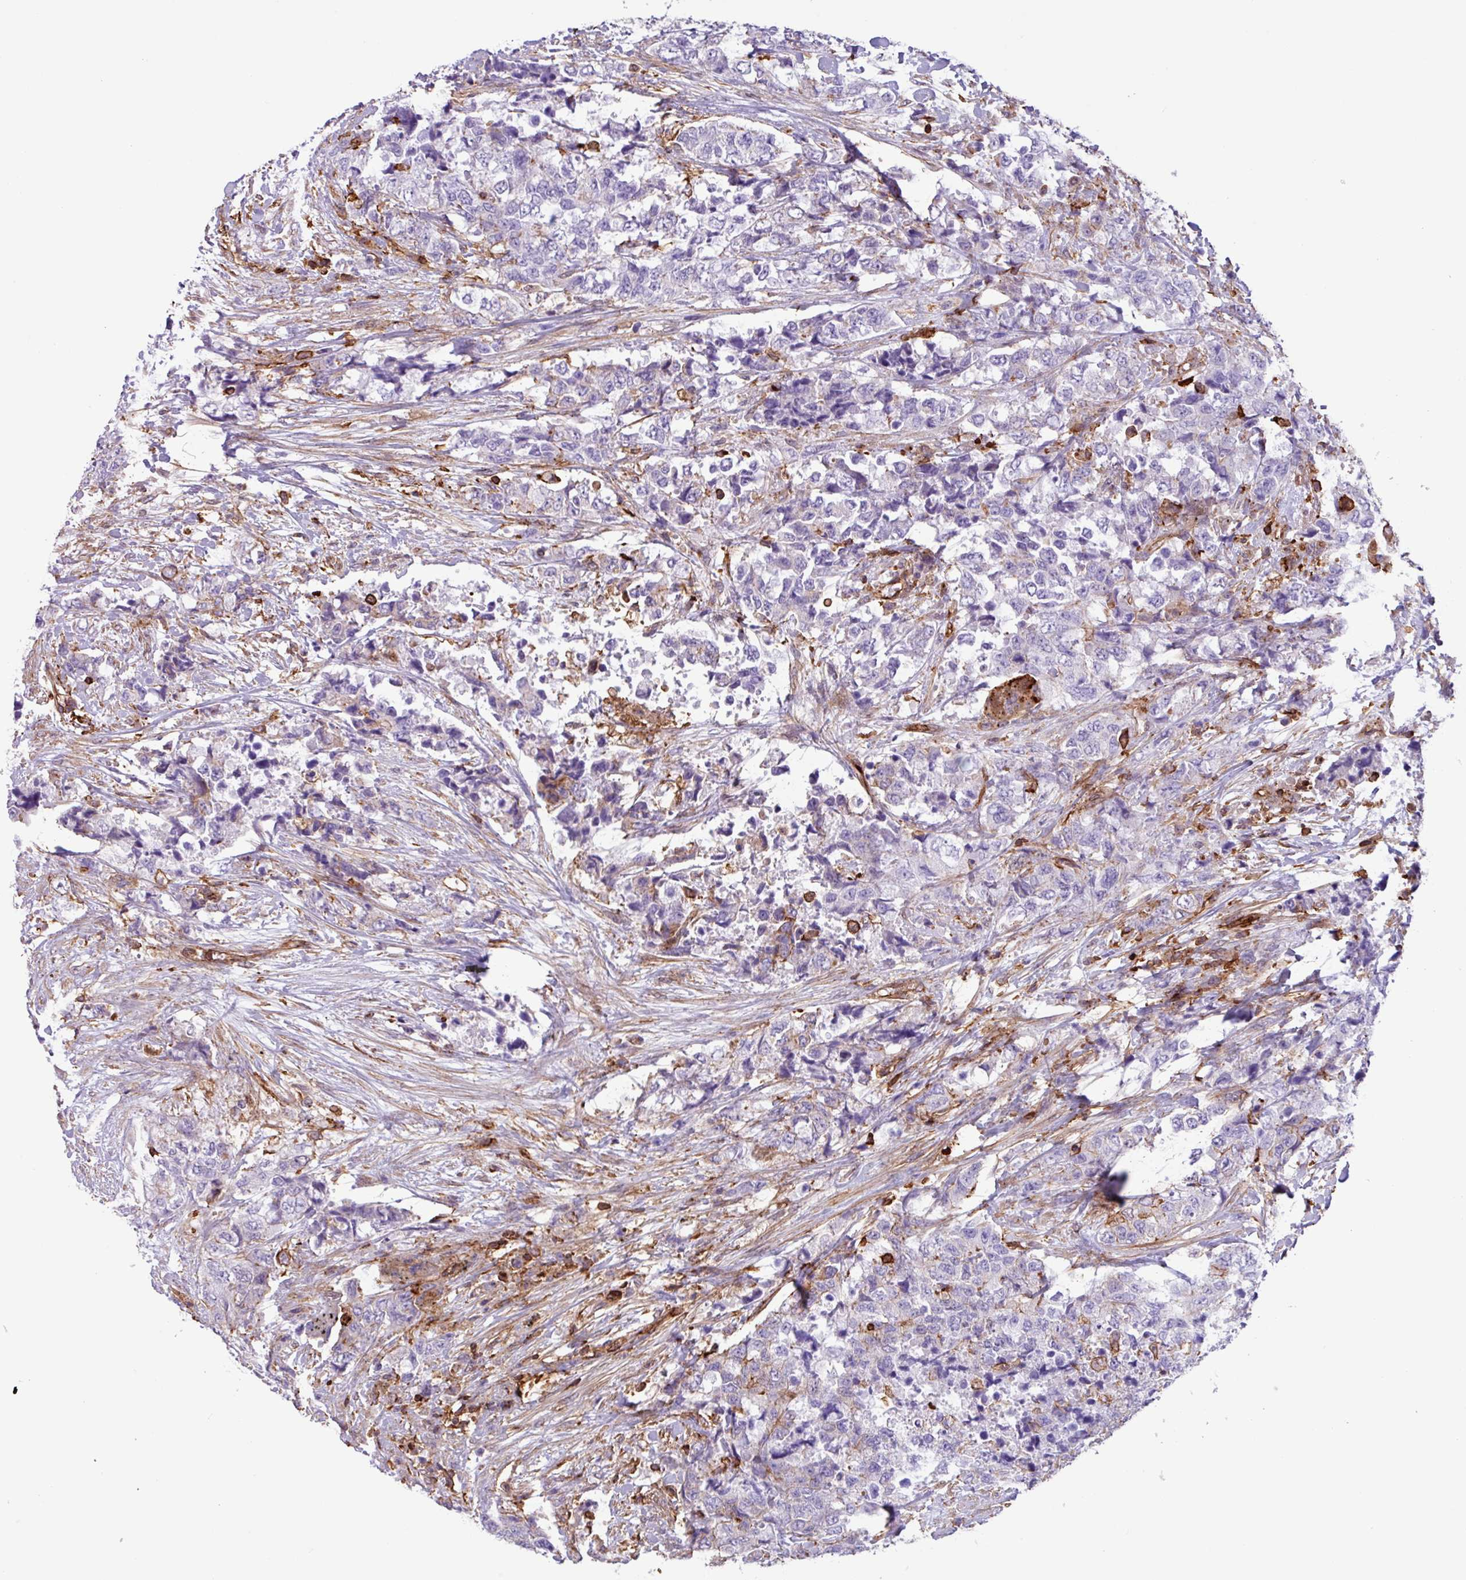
{"staining": {"intensity": "negative", "quantity": "none", "location": "none"}, "tissue": "urothelial cancer", "cell_type": "Tumor cells", "image_type": "cancer", "snomed": [{"axis": "morphology", "description": "Urothelial carcinoma, High grade"}, {"axis": "topography", "description": "Urinary bladder"}], "caption": "Tumor cells are negative for protein expression in human high-grade urothelial carcinoma.", "gene": "PPP1R18", "patient": {"sex": "female", "age": 78}}